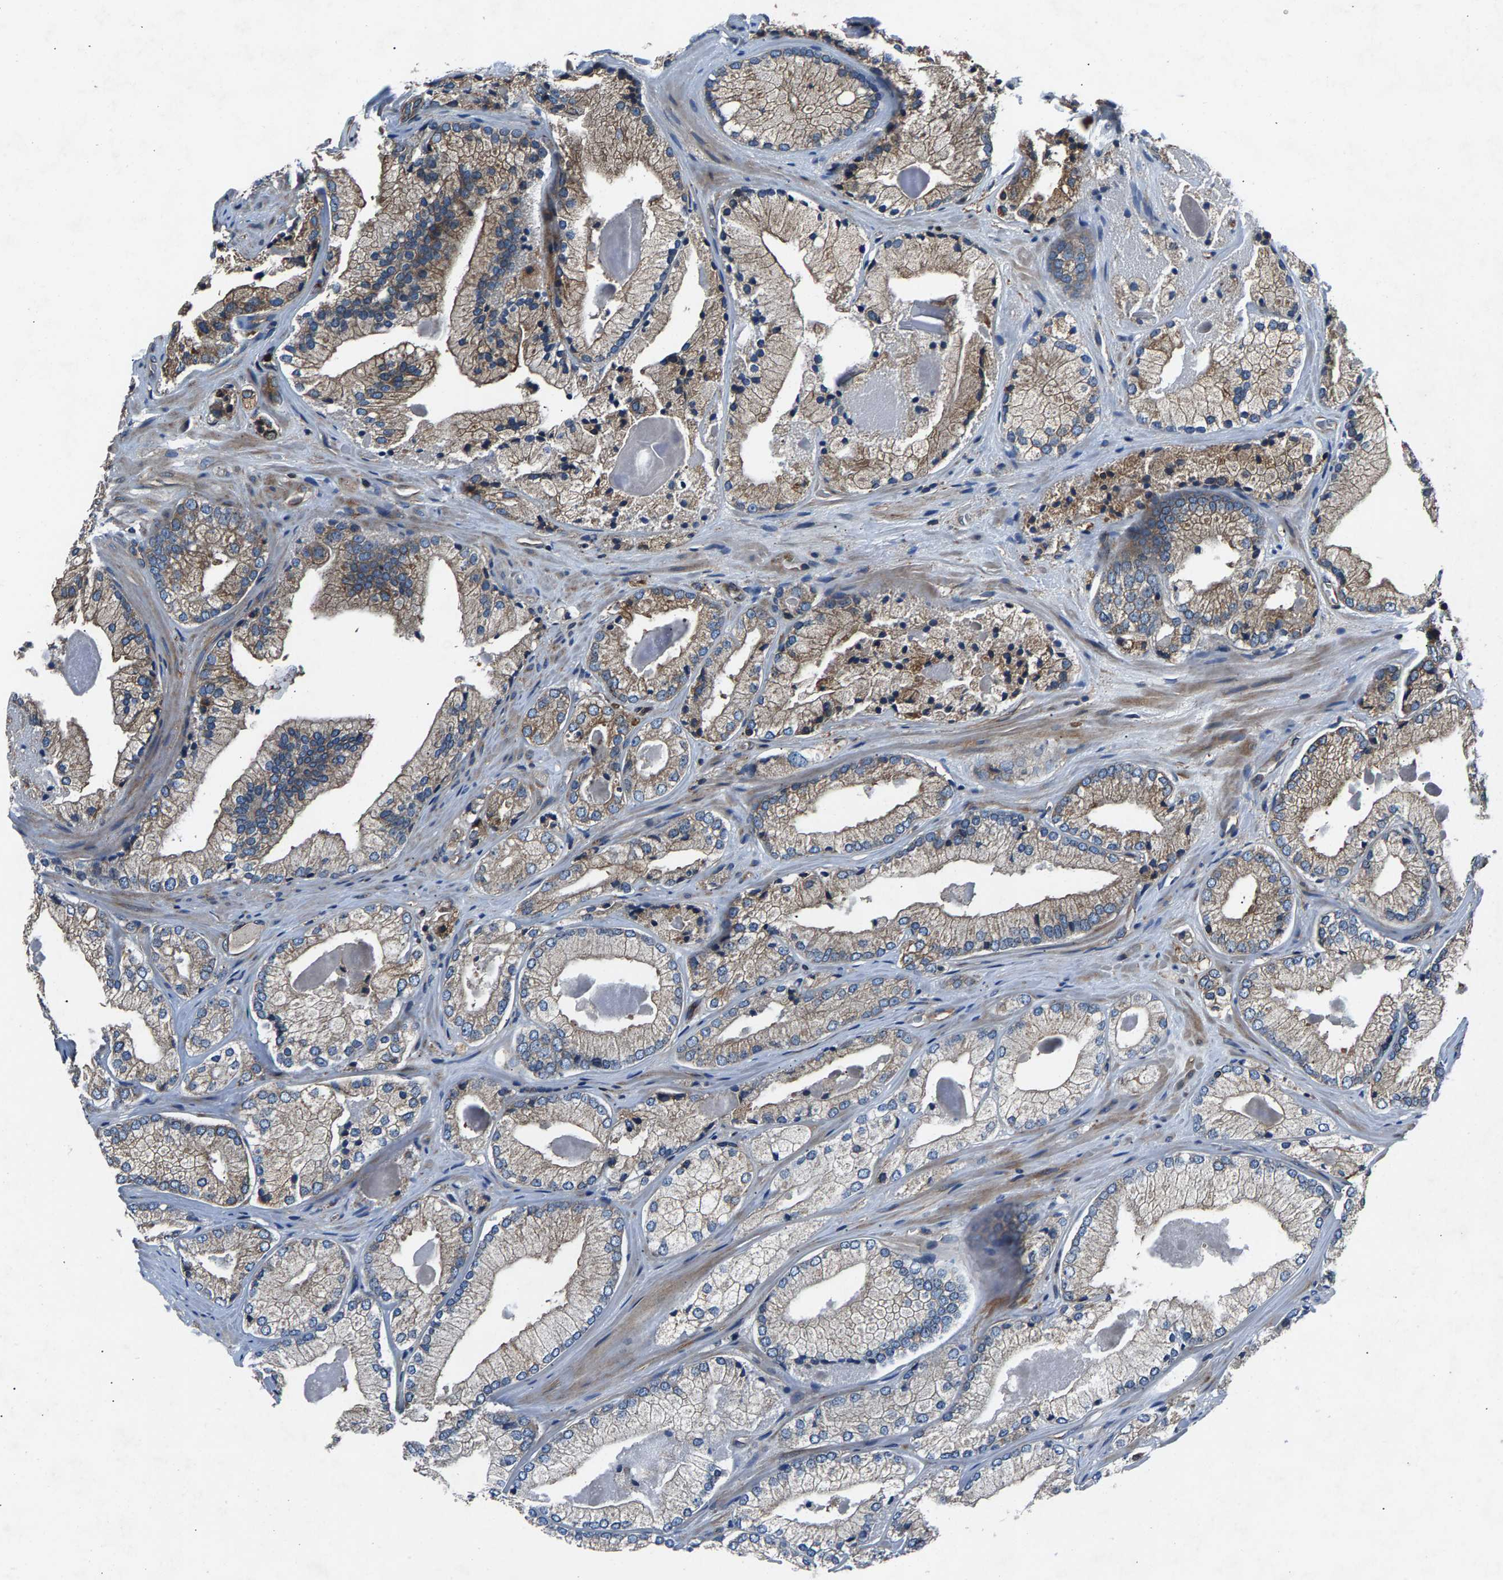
{"staining": {"intensity": "weak", "quantity": ">75%", "location": "cytoplasmic/membranous"}, "tissue": "prostate cancer", "cell_type": "Tumor cells", "image_type": "cancer", "snomed": [{"axis": "morphology", "description": "Adenocarcinoma, Low grade"}, {"axis": "topography", "description": "Prostate"}], "caption": "Immunohistochemical staining of low-grade adenocarcinoma (prostate) demonstrates weak cytoplasmic/membranous protein expression in approximately >75% of tumor cells.", "gene": "LPCAT1", "patient": {"sex": "male", "age": 65}}